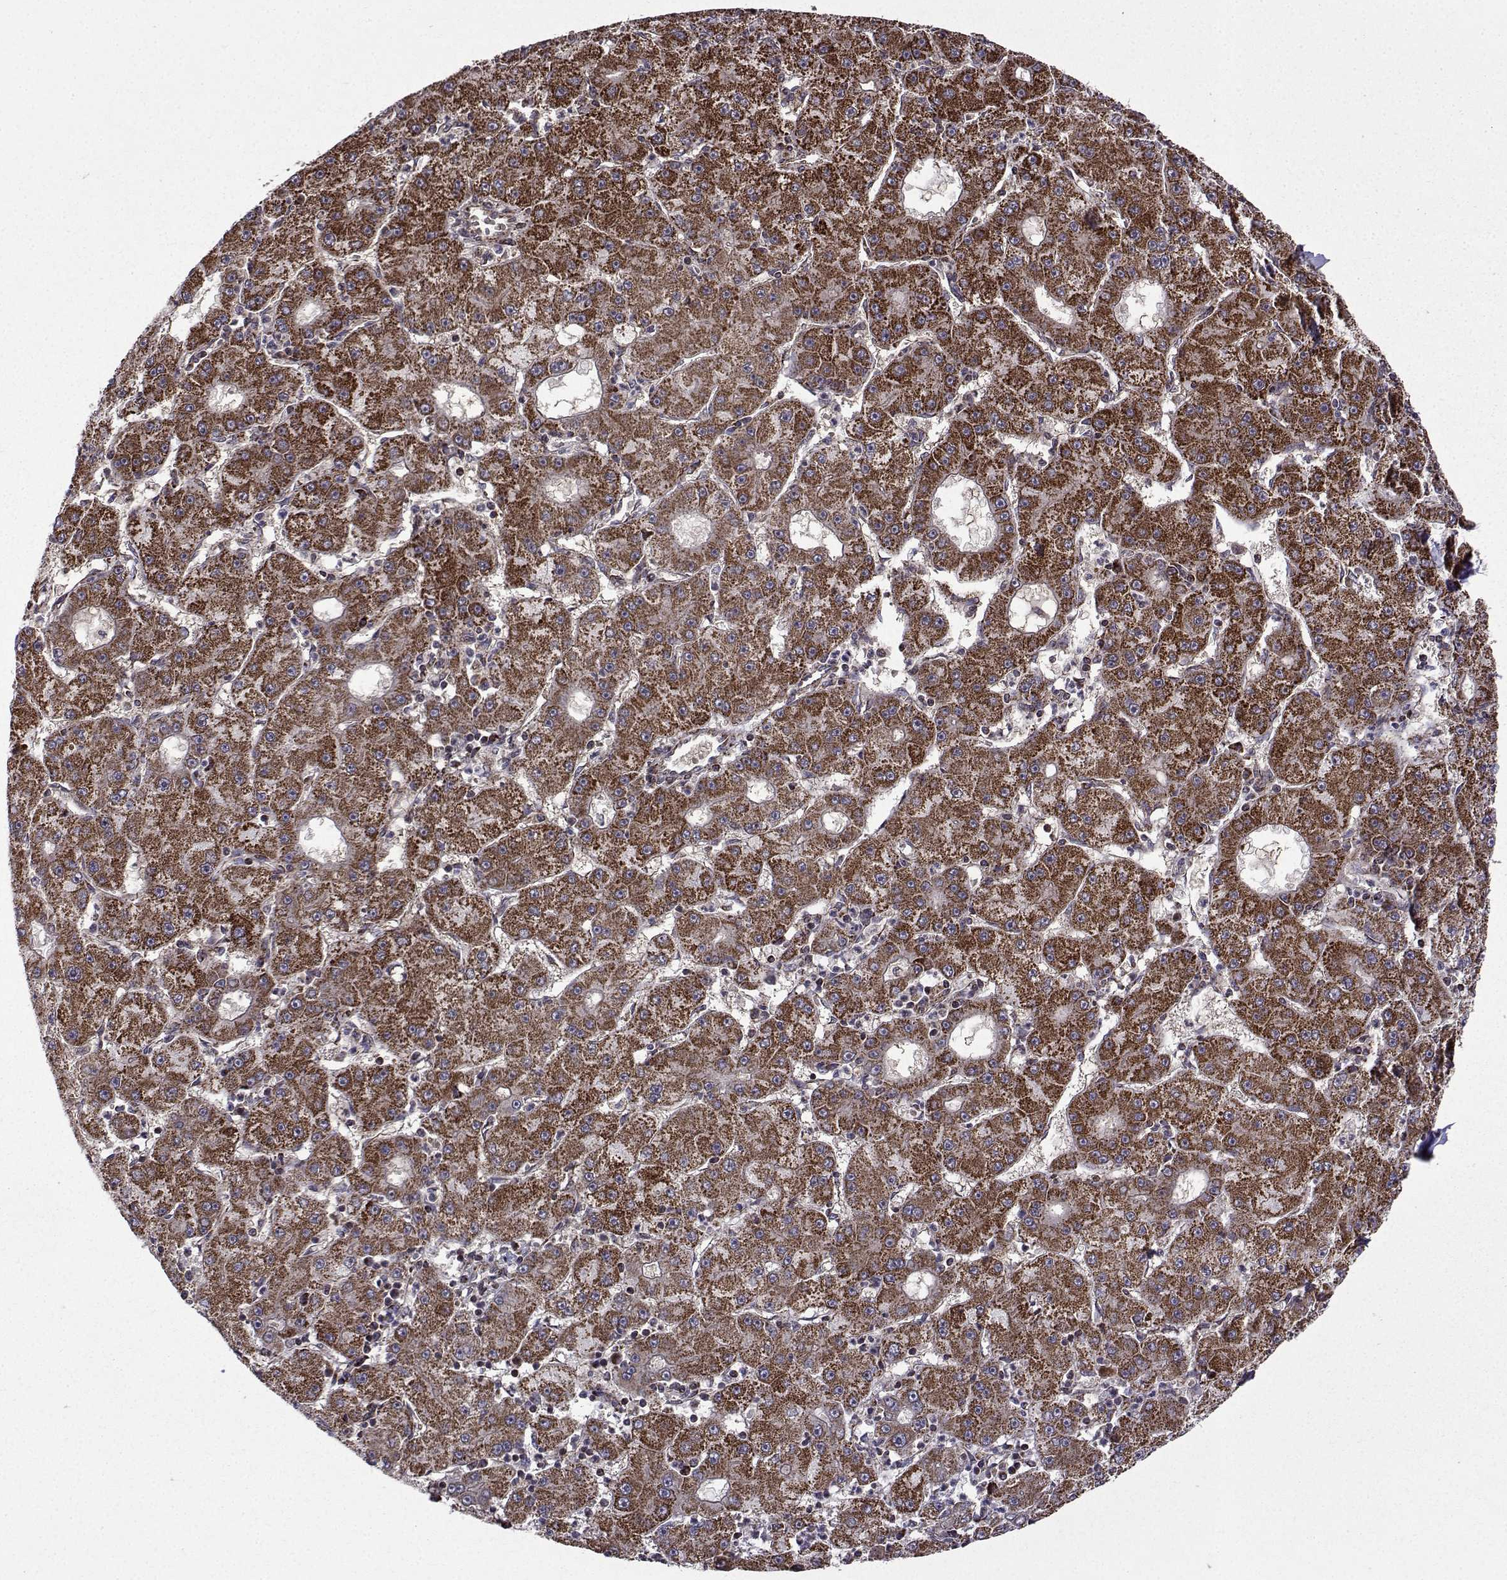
{"staining": {"intensity": "moderate", "quantity": "25%-75%", "location": "cytoplasmic/membranous"}, "tissue": "liver cancer", "cell_type": "Tumor cells", "image_type": "cancer", "snomed": [{"axis": "morphology", "description": "Carcinoma, Hepatocellular, NOS"}, {"axis": "topography", "description": "Liver"}], "caption": "This micrograph shows immunohistochemistry (IHC) staining of human liver cancer (hepatocellular carcinoma), with medium moderate cytoplasmic/membranous expression in approximately 25%-75% of tumor cells.", "gene": "TAB2", "patient": {"sex": "male", "age": 73}}